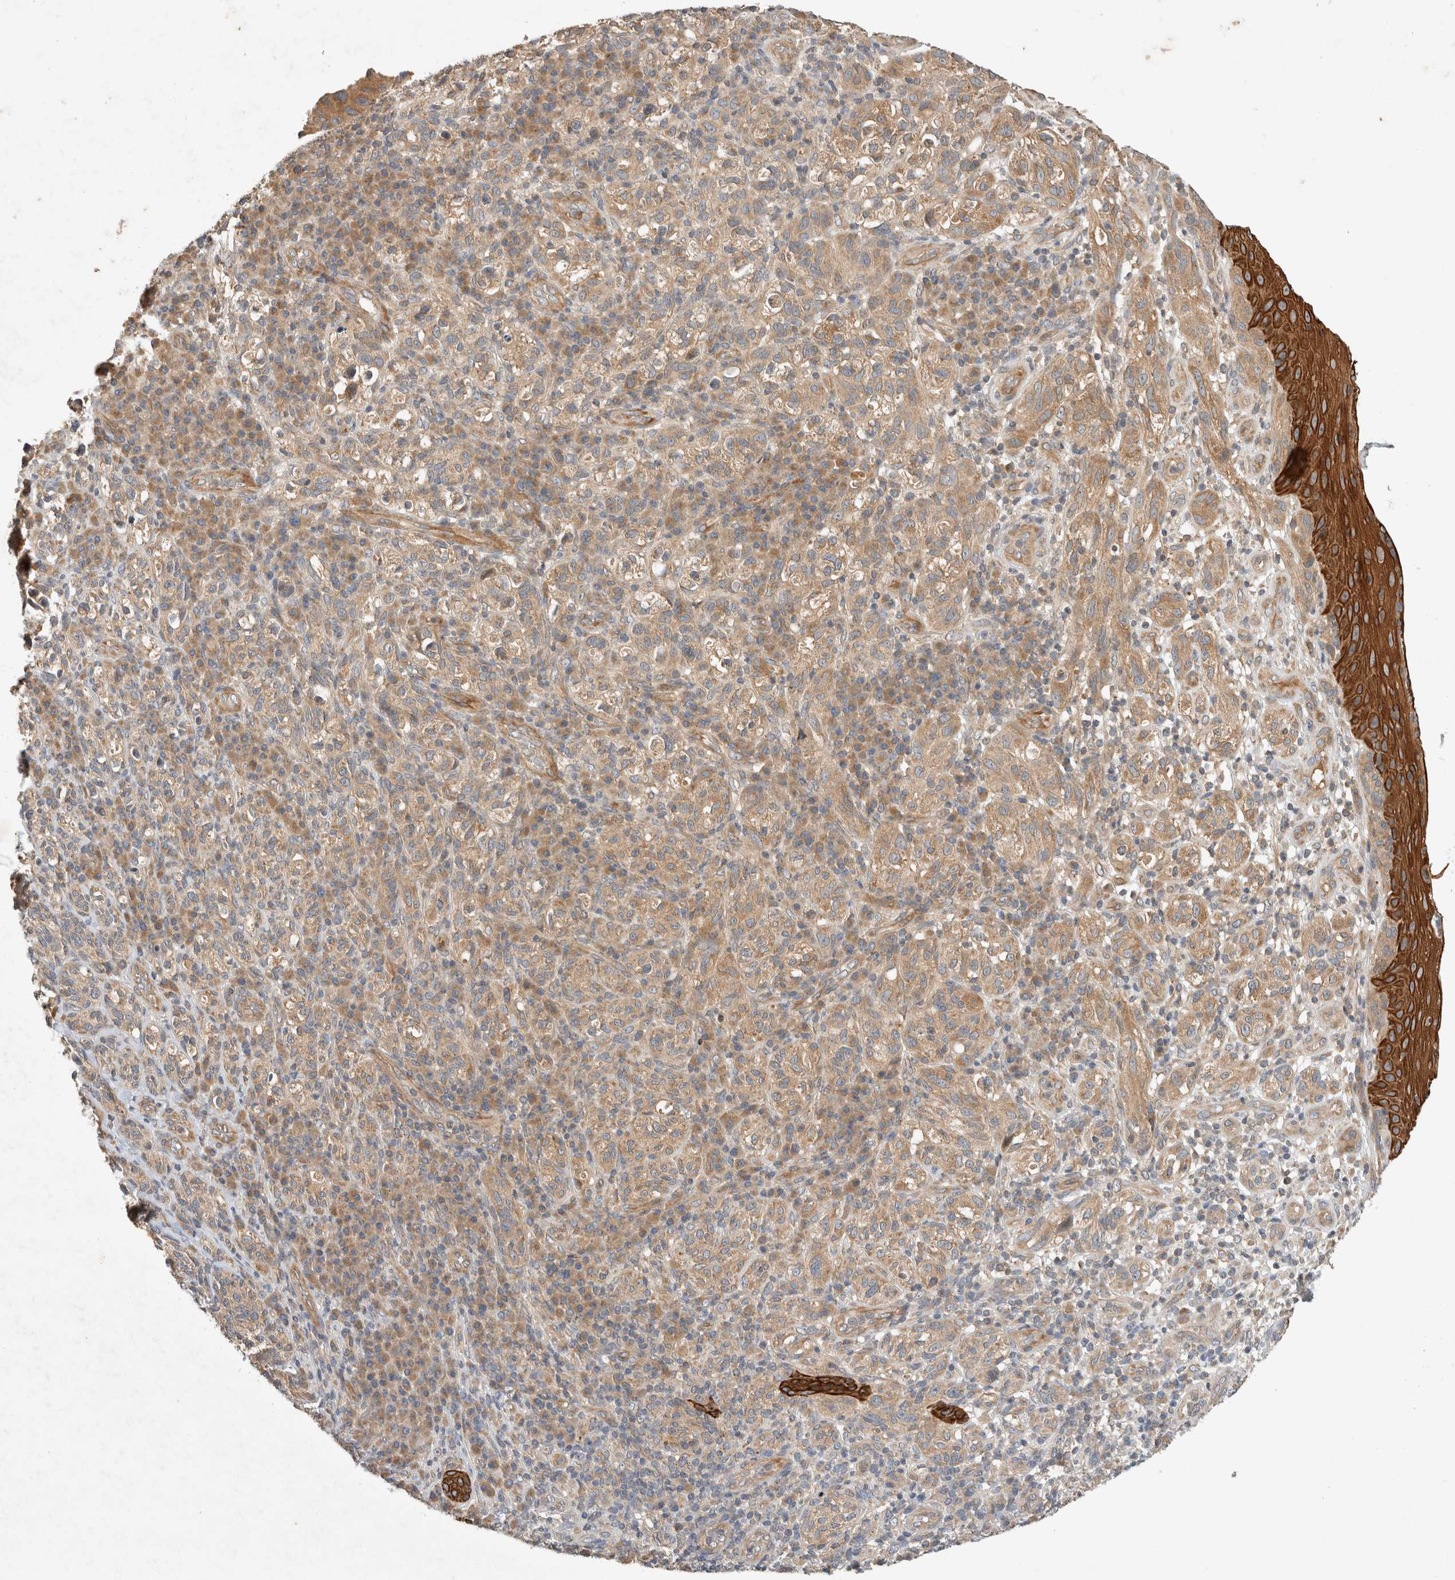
{"staining": {"intensity": "weak", "quantity": ">75%", "location": "cytoplasmic/membranous"}, "tissue": "melanoma", "cell_type": "Tumor cells", "image_type": "cancer", "snomed": [{"axis": "morphology", "description": "Malignant melanoma, NOS"}, {"axis": "topography", "description": "Skin"}], "caption": "This histopathology image exhibits malignant melanoma stained with immunohistochemistry to label a protein in brown. The cytoplasmic/membranous of tumor cells show weak positivity for the protein. Nuclei are counter-stained blue.", "gene": "ARMC9", "patient": {"sex": "female", "age": 73}}